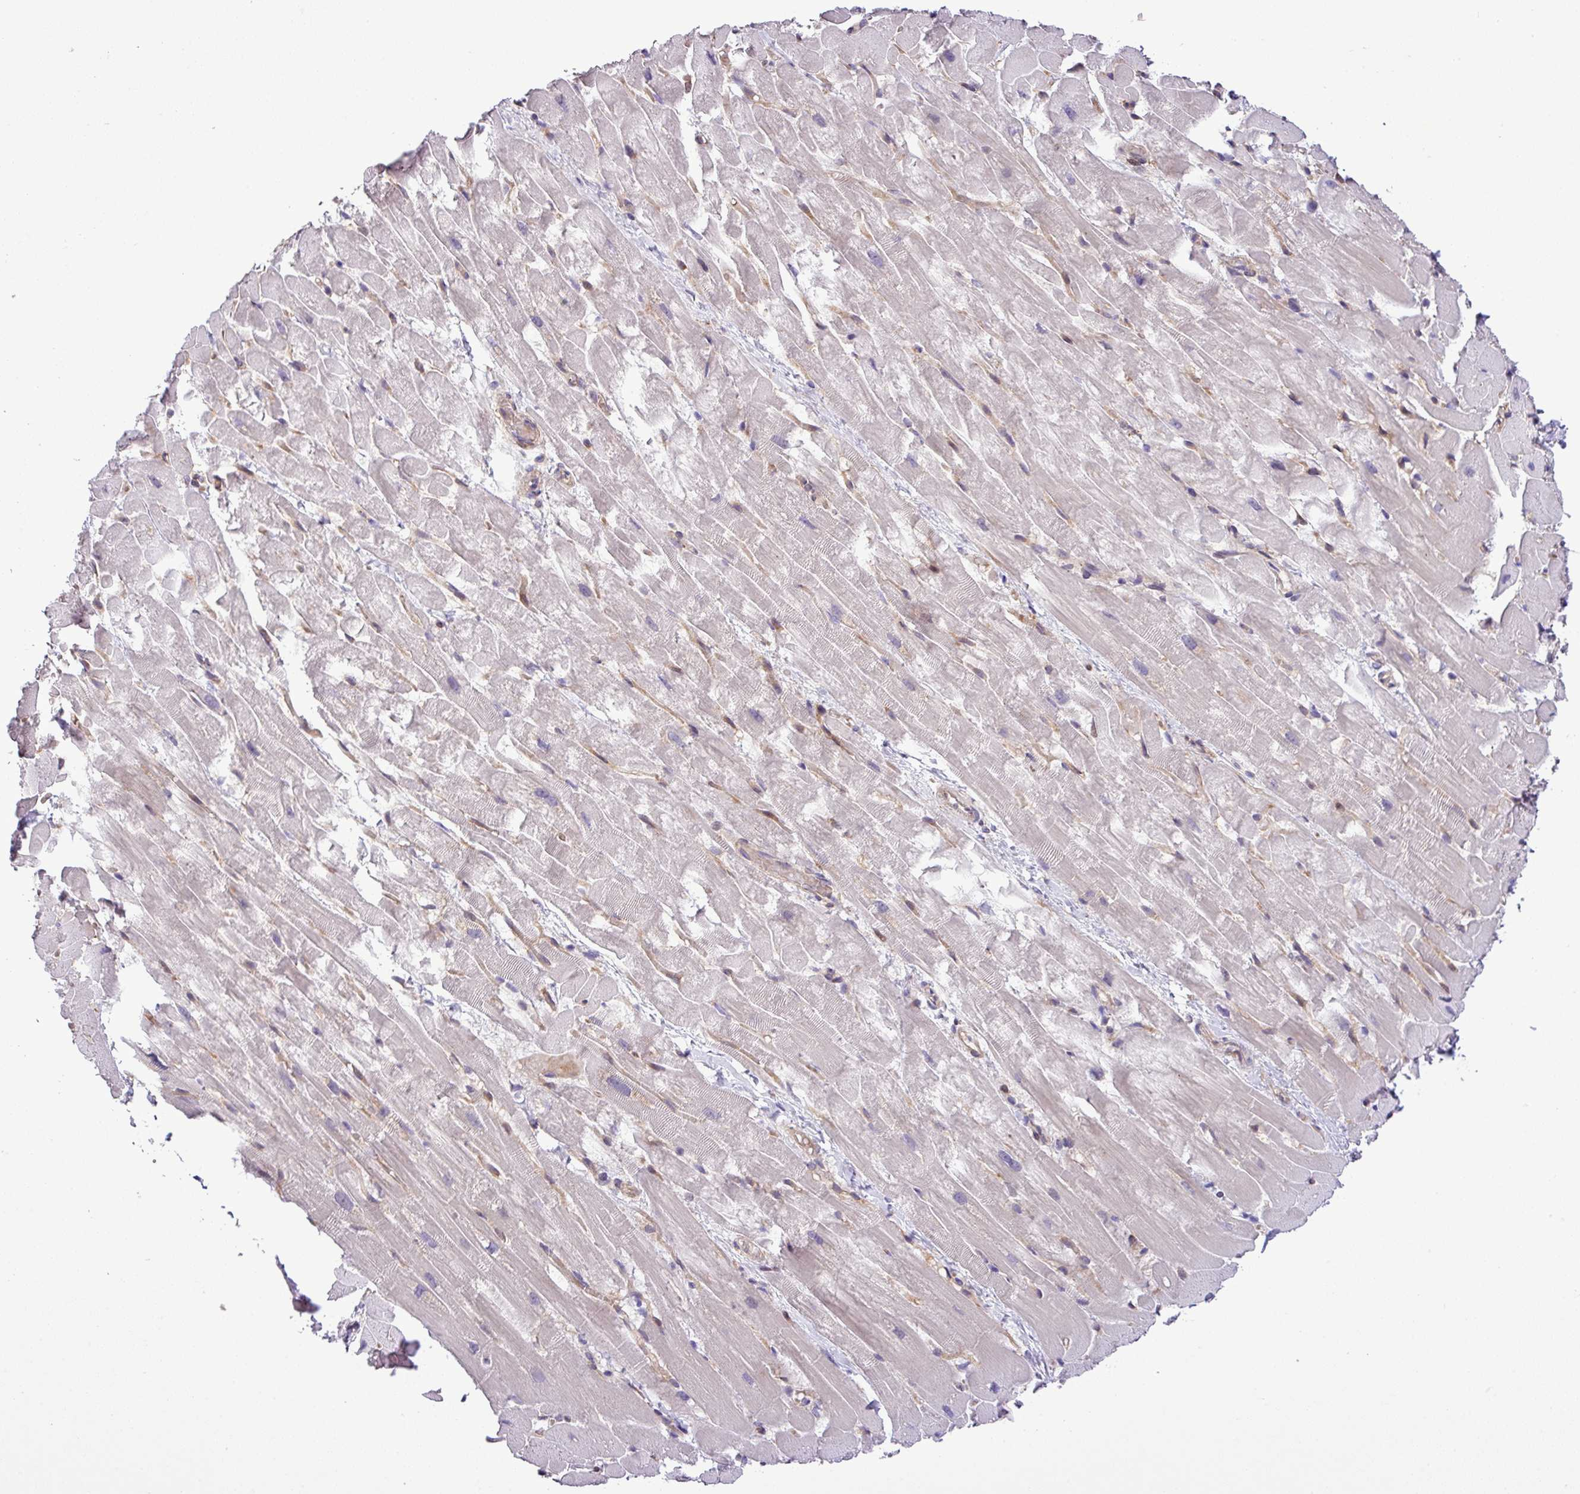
{"staining": {"intensity": "negative", "quantity": "none", "location": "none"}, "tissue": "heart muscle", "cell_type": "Cardiomyocytes", "image_type": "normal", "snomed": [{"axis": "morphology", "description": "Normal tissue, NOS"}, {"axis": "topography", "description": "Heart"}], "caption": "This is an IHC histopathology image of unremarkable human heart muscle. There is no positivity in cardiomyocytes.", "gene": "CARHSP1", "patient": {"sex": "male", "age": 37}}